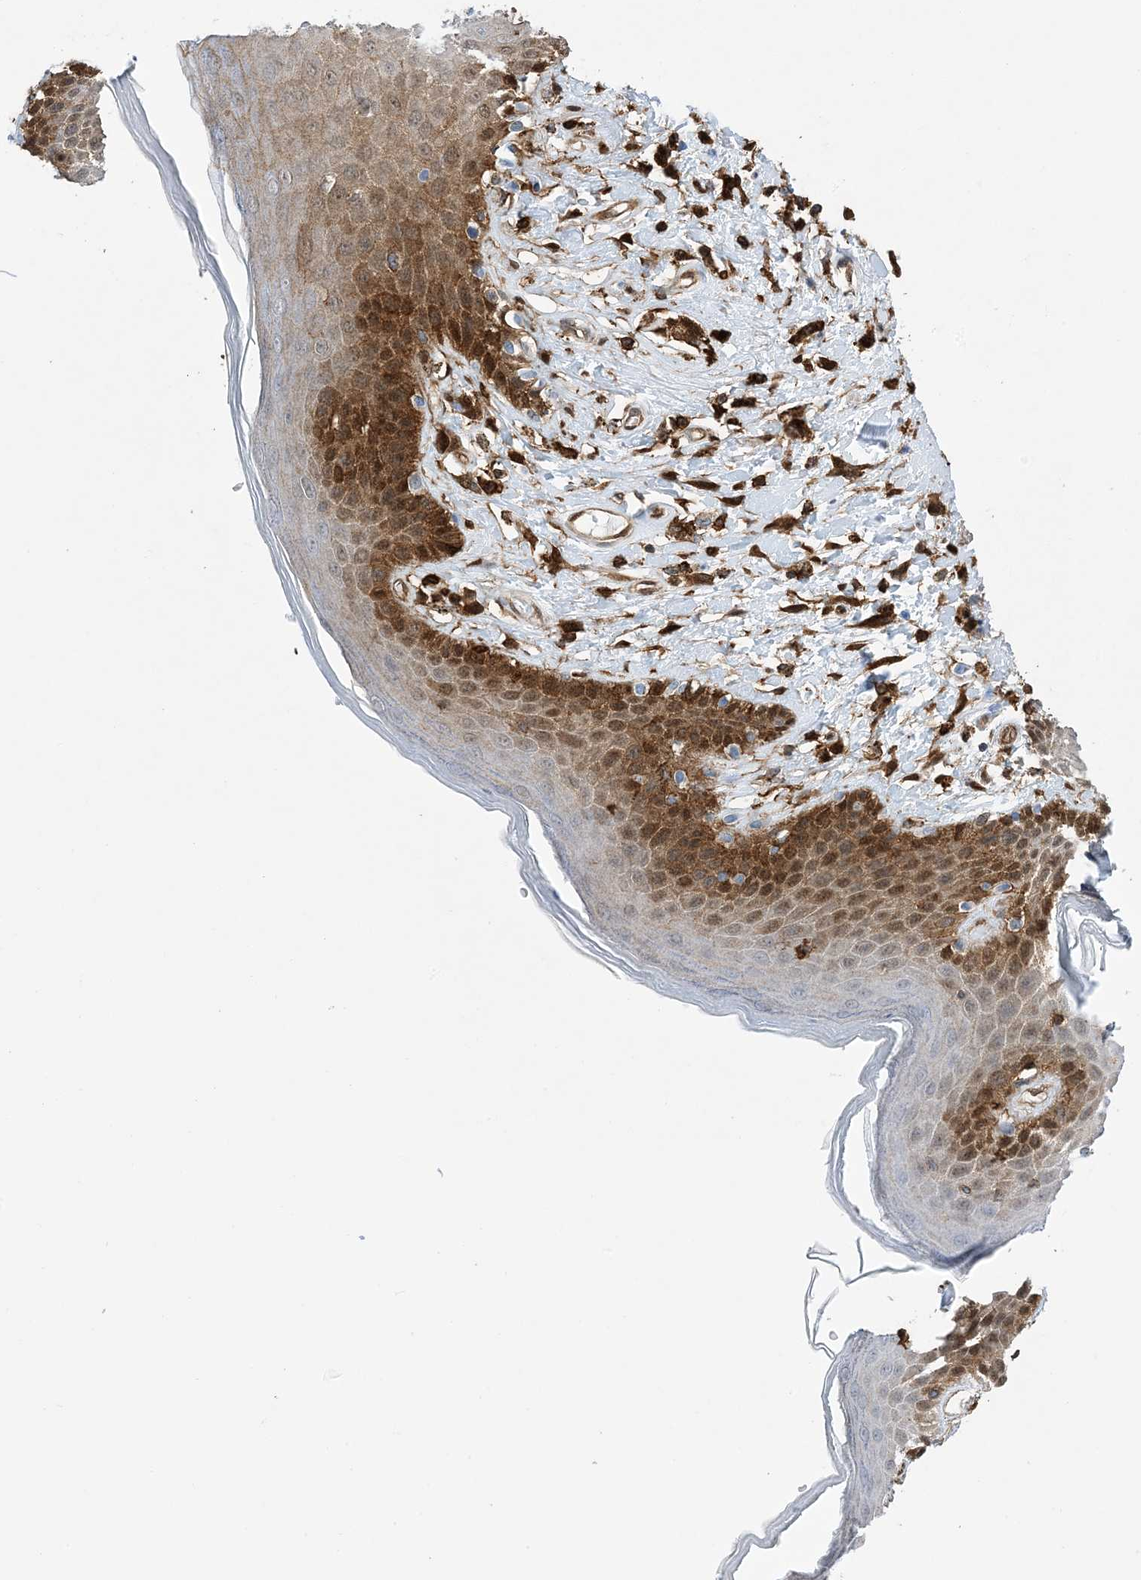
{"staining": {"intensity": "strong", "quantity": ">75%", "location": "cytoplasmic/membranous,nuclear"}, "tissue": "skin", "cell_type": "Epidermal cells", "image_type": "normal", "snomed": [{"axis": "morphology", "description": "Normal tissue, NOS"}, {"axis": "topography", "description": "Anal"}], "caption": "A high-resolution histopathology image shows immunohistochemistry (IHC) staining of benign skin, which reveals strong cytoplasmic/membranous,nuclear expression in about >75% of epidermal cells. Using DAB (brown) and hematoxylin (blue) stains, captured at high magnification using brightfield microscopy.", "gene": "ANXA1", "patient": {"sex": "female", "age": 78}}